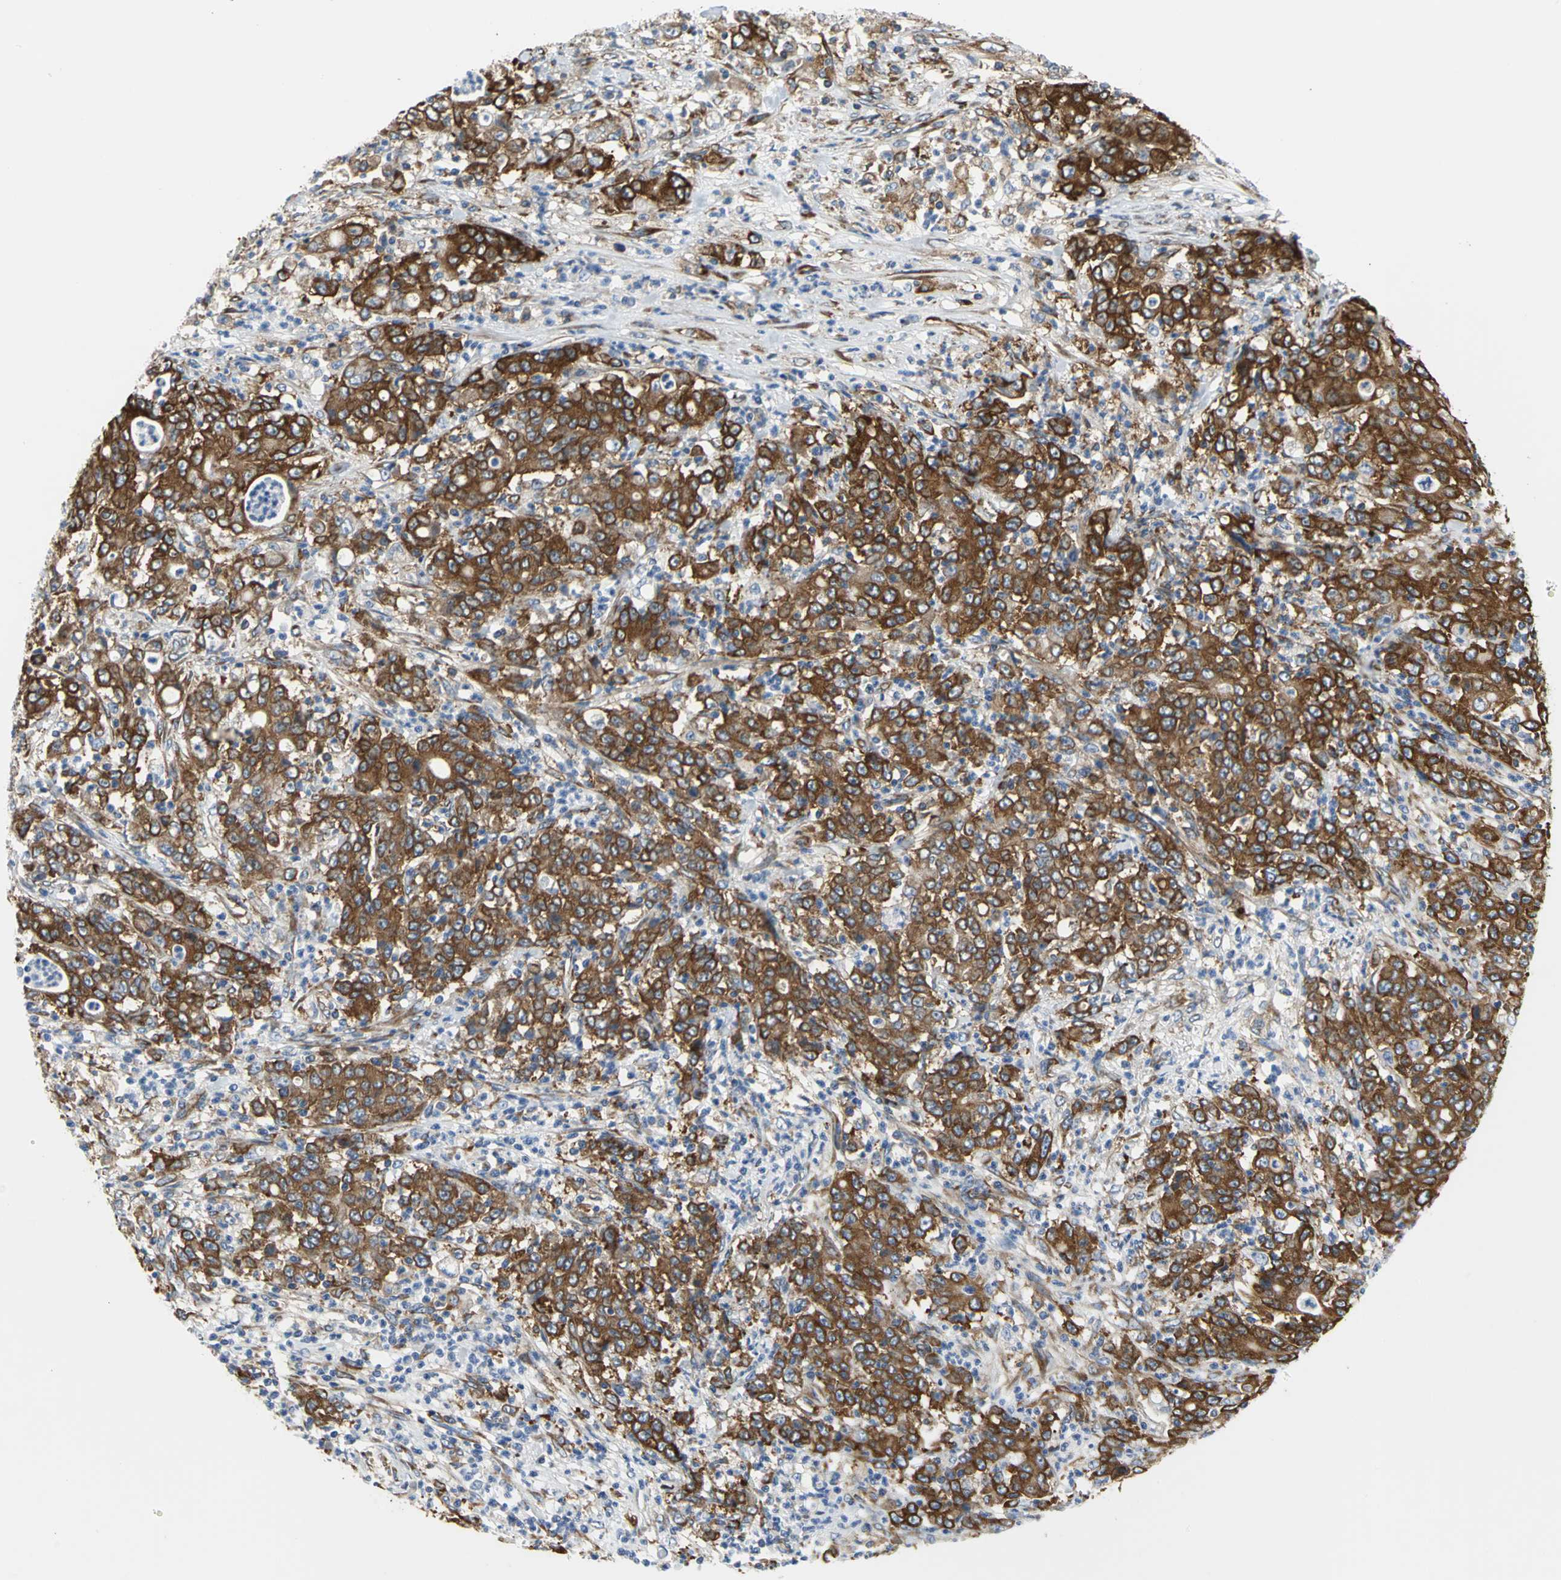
{"staining": {"intensity": "strong", "quantity": ">75%", "location": "cytoplasmic/membranous"}, "tissue": "stomach cancer", "cell_type": "Tumor cells", "image_type": "cancer", "snomed": [{"axis": "morphology", "description": "Adenocarcinoma, NOS"}, {"axis": "topography", "description": "Stomach, lower"}], "caption": "Human stomach cancer (adenocarcinoma) stained with a protein marker displays strong staining in tumor cells.", "gene": "YBX1", "patient": {"sex": "female", "age": 71}}